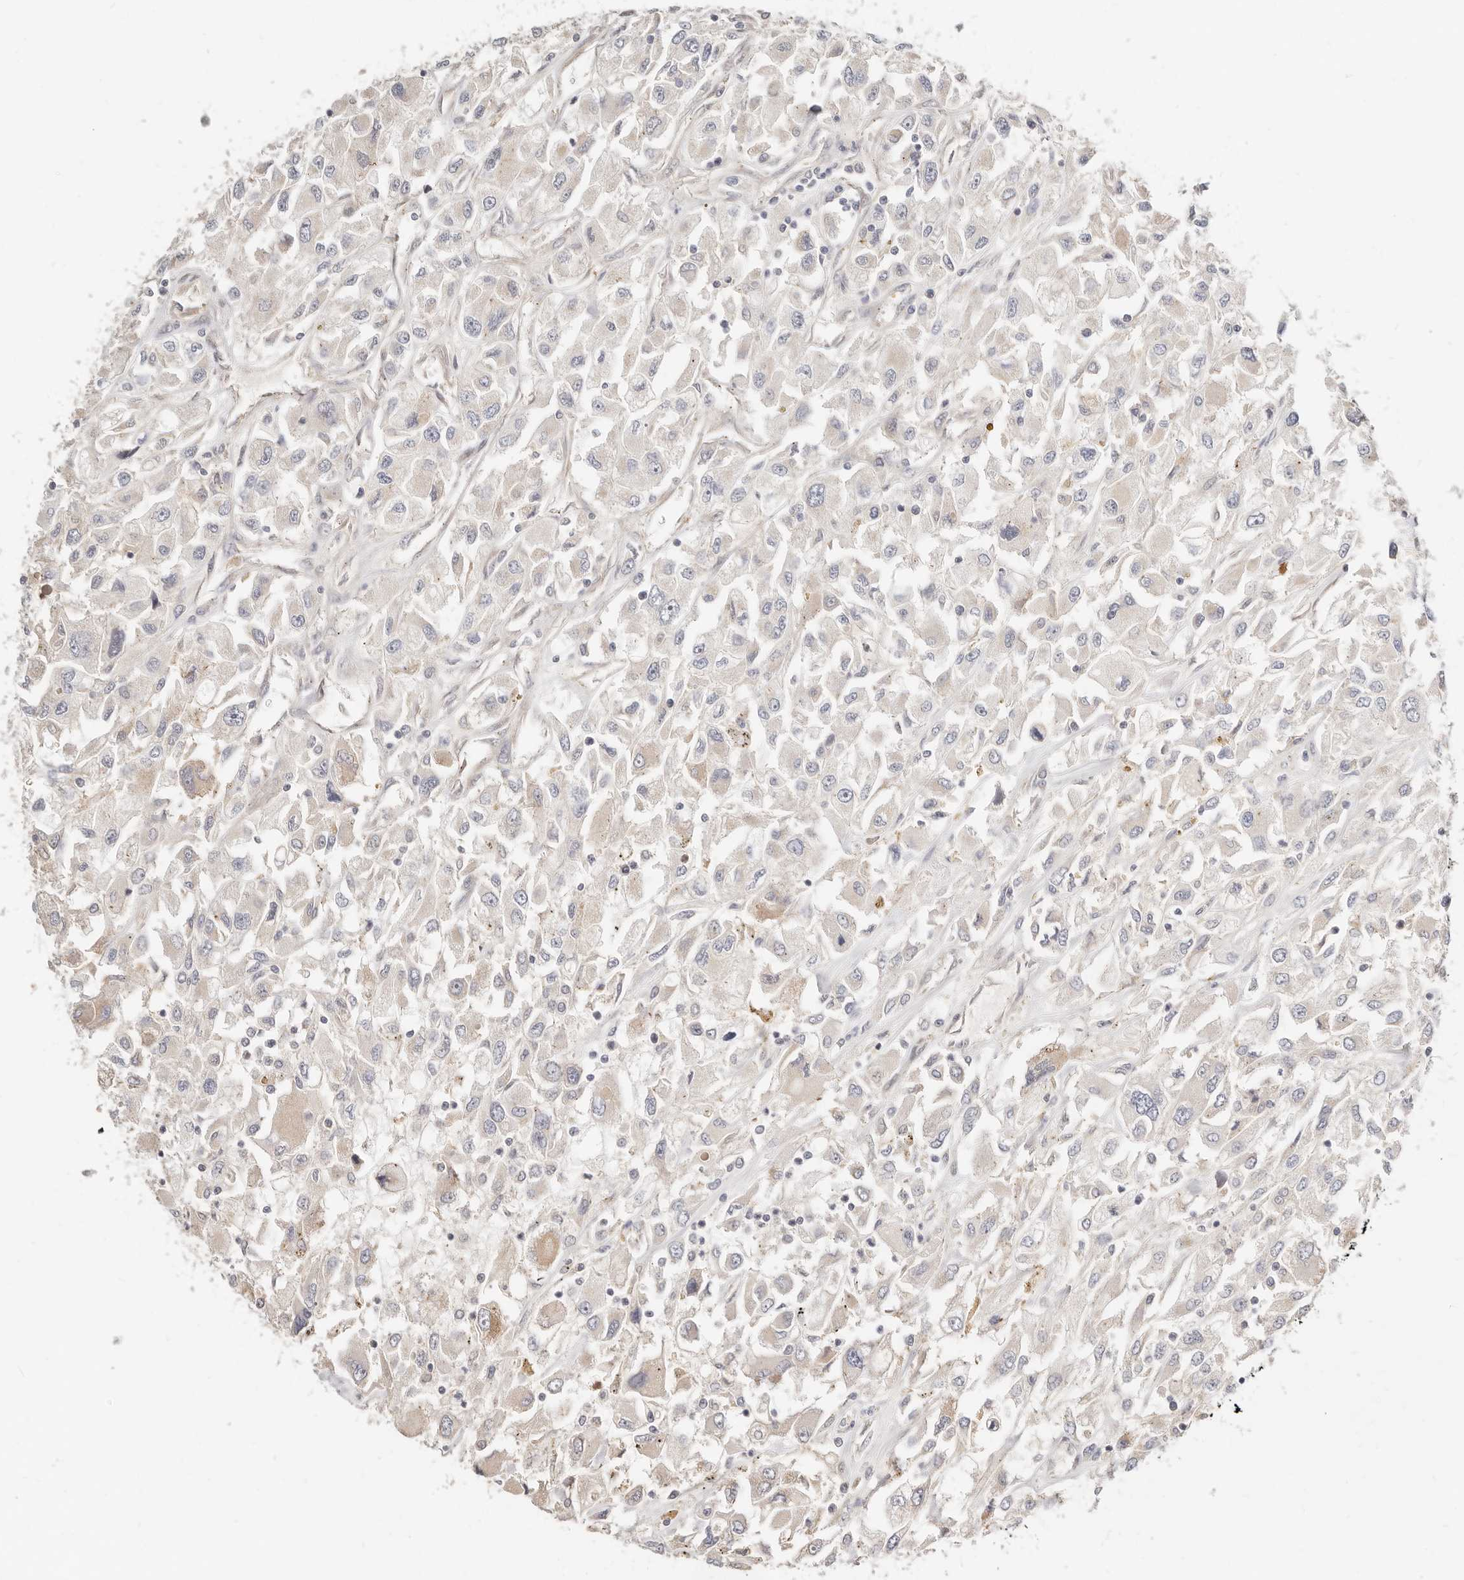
{"staining": {"intensity": "weak", "quantity": "<25%", "location": "cytoplasmic/membranous"}, "tissue": "renal cancer", "cell_type": "Tumor cells", "image_type": "cancer", "snomed": [{"axis": "morphology", "description": "Adenocarcinoma, NOS"}, {"axis": "topography", "description": "Kidney"}], "caption": "Renal cancer (adenocarcinoma) was stained to show a protein in brown. There is no significant expression in tumor cells. (Stains: DAB immunohistochemistry (IHC) with hematoxylin counter stain, Microscopy: brightfield microscopy at high magnification).", "gene": "ZRANB1", "patient": {"sex": "female", "age": 52}}